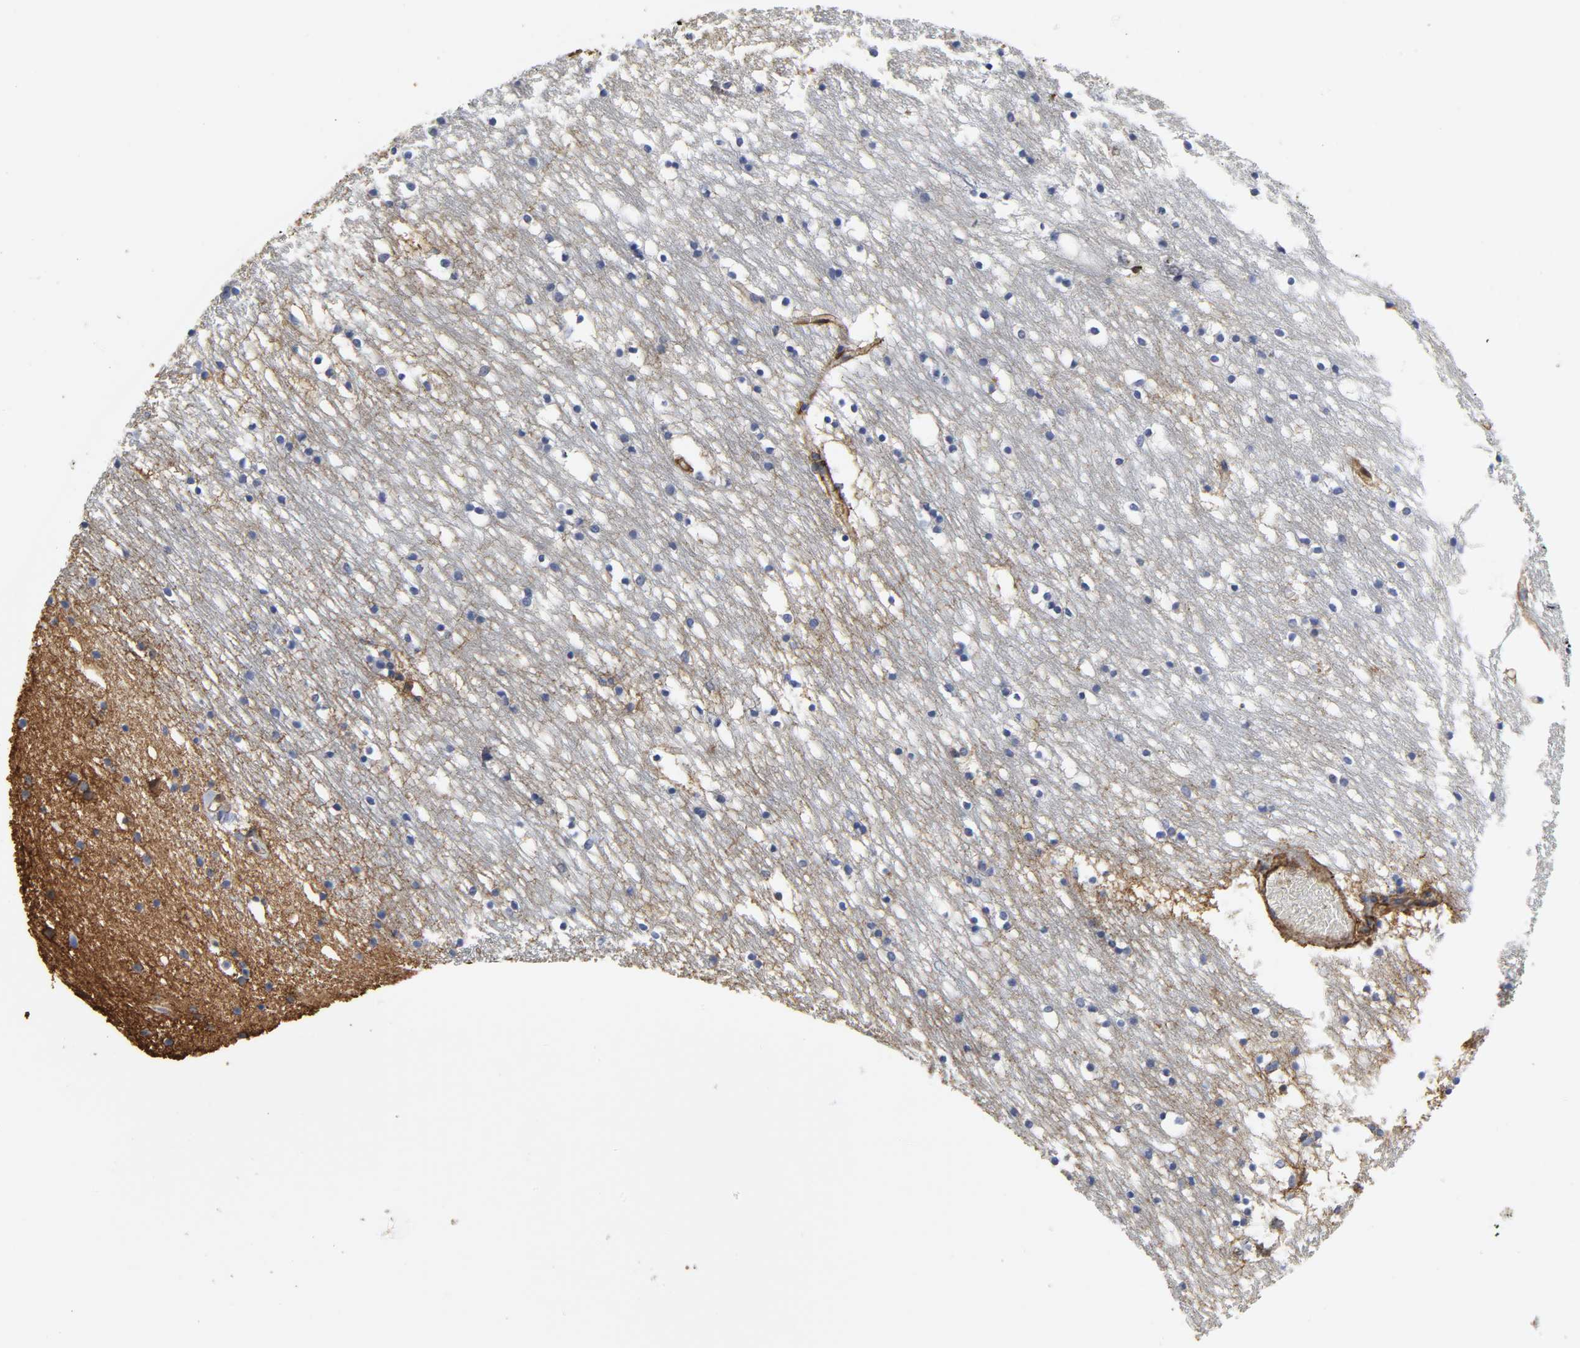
{"staining": {"intensity": "strong", "quantity": "<25%", "location": "cytoplasmic/membranous"}, "tissue": "caudate", "cell_type": "Glial cells", "image_type": "normal", "snomed": [{"axis": "morphology", "description": "Normal tissue, NOS"}, {"axis": "topography", "description": "Lateral ventricle wall"}], "caption": "About <25% of glial cells in normal caudate exhibit strong cytoplasmic/membranous protein positivity as visualized by brown immunohistochemical staining.", "gene": "ANXA2", "patient": {"sex": "male", "age": 45}}